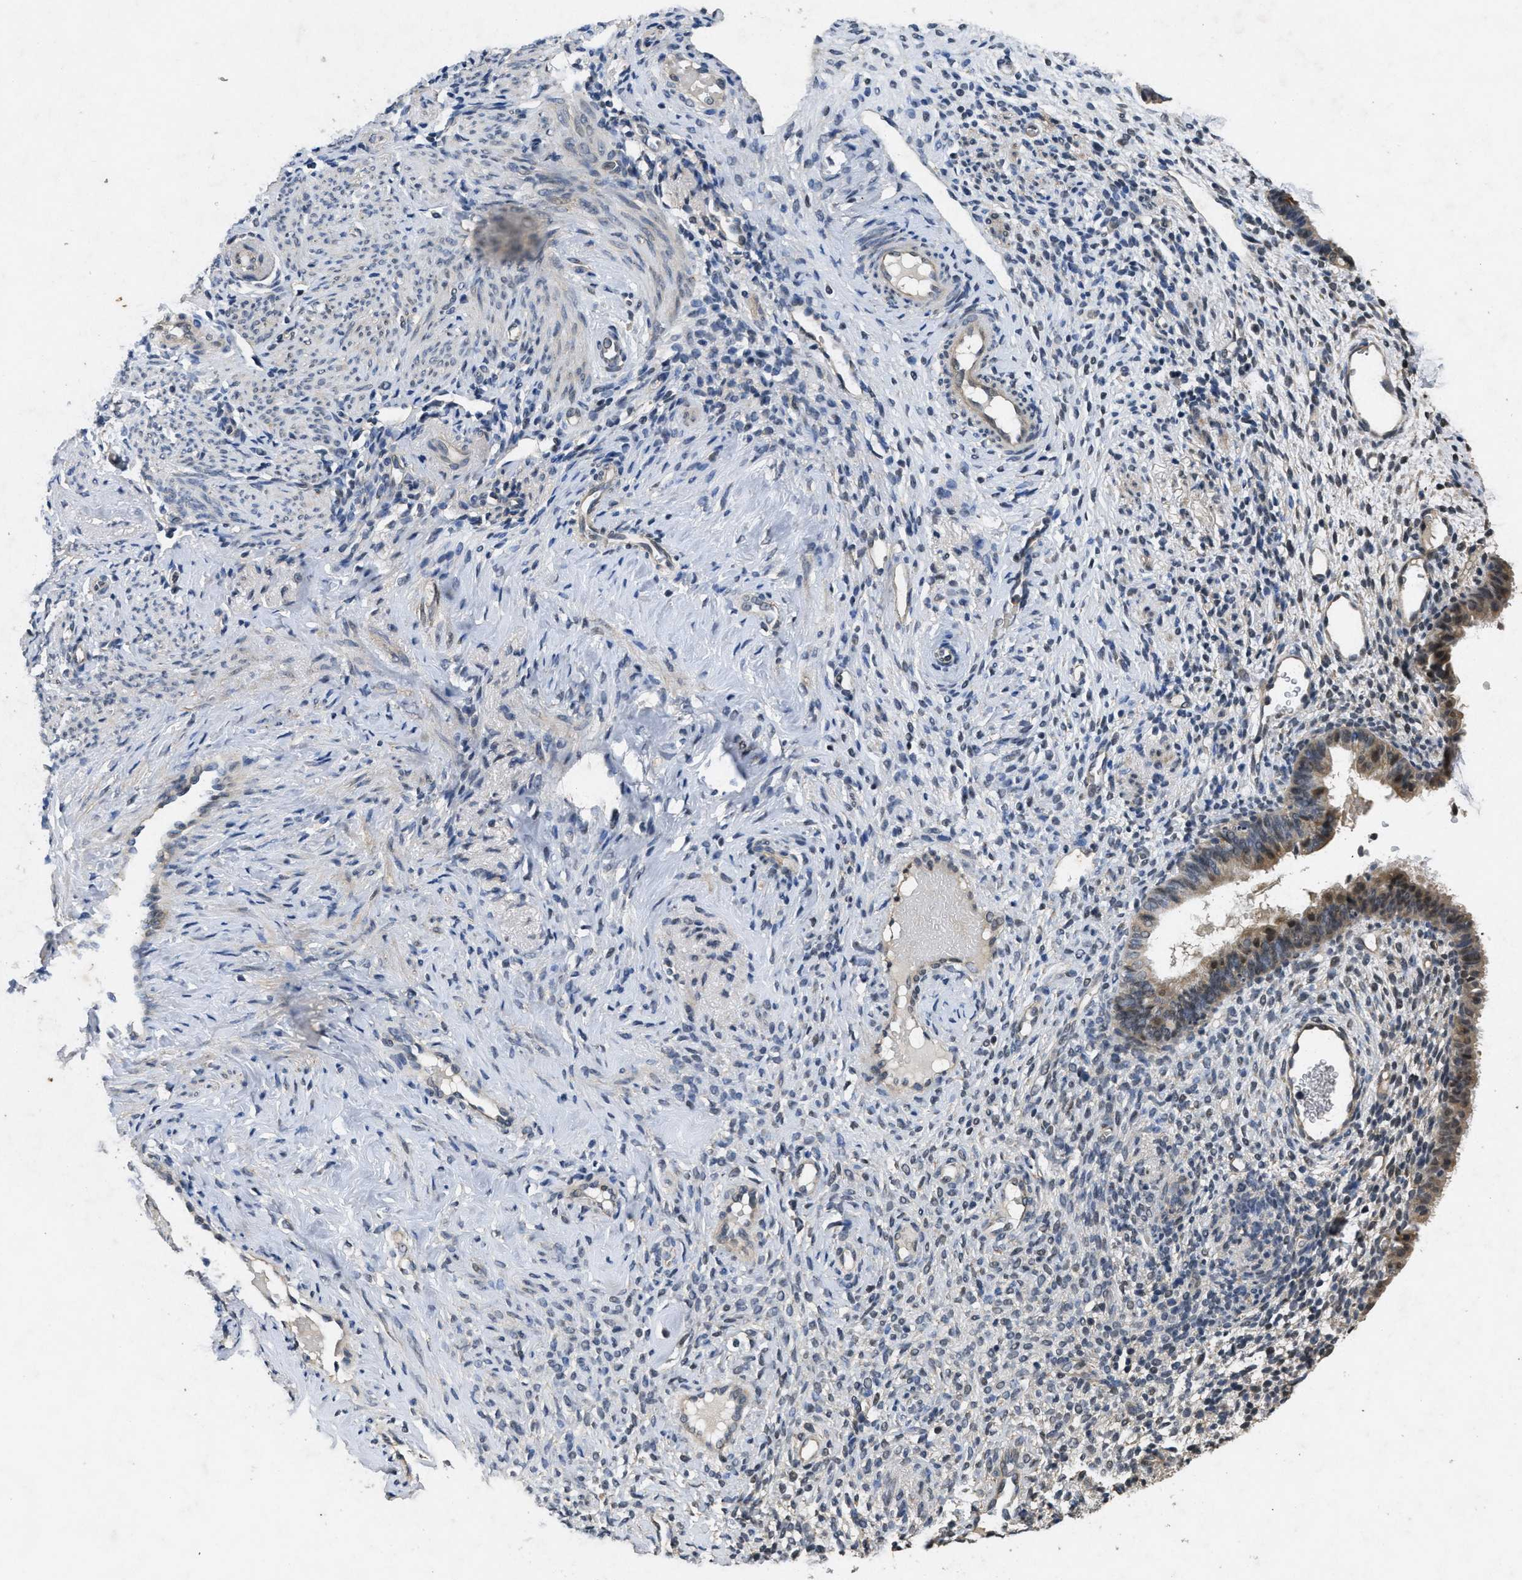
{"staining": {"intensity": "negative", "quantity": "none", "location": "none"}, "tissue": "endometrium", "cell_type": "Cells in endometrial stroma", "image_type": "normal", "snomed": [{"axis": "morphology", "description": "Normal tissue, NOS"}, {"axis": "topography", "description": "Endometrium"}], "caption": "This histopathology image is of benign endometrium stained with IHC to label a protein in brown with the nuclei are counter-stained blue. There is no staining in cells in endometrial stroma.", "gene": "PAPOLG", "patient": {"sex": "female", "age": 61}}